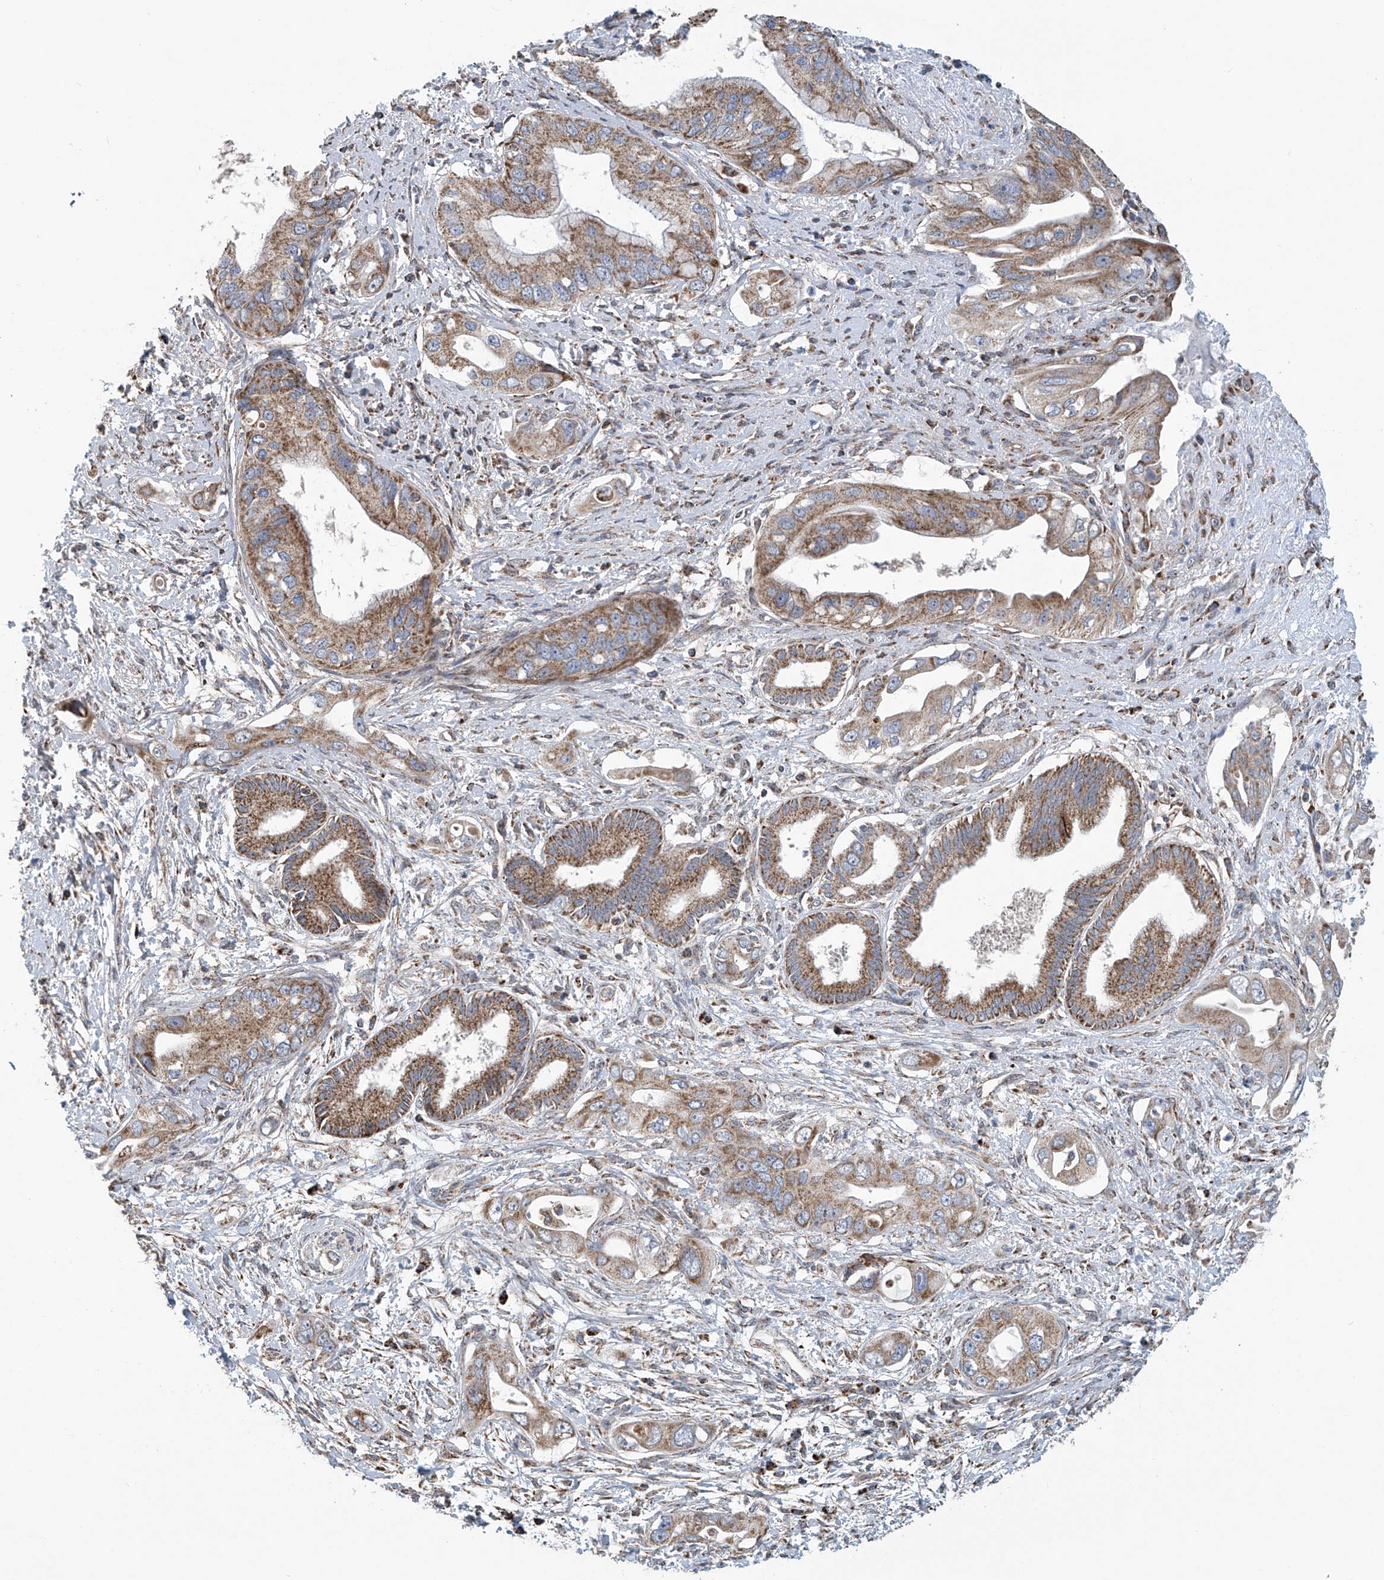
{"staining": {"intensity": "moderate", "quantity": ">75%", "location": "cytoplasmic/membranous"}, "tissue": "pancreatic cancer", "cell_type": "Tumor cells", "image_type": "cancer", "snomed": [{"axis": "morphology", "description": "Inflammation, NOS"}, {"axis": "morphology", "description": "Adenocarcinoma, NOS"}, {"axis": "topography", "description": "Pancreas"}], "caption": "The image displays immunohistochemical staining of pancreatic cancer (adenocarcinoma). There is moderate cytoplasmic/membranous staining is identified in about >75% of tumor cells.", "gene": "COMMD1", "patient": {"sex": "female", "age": 56}}